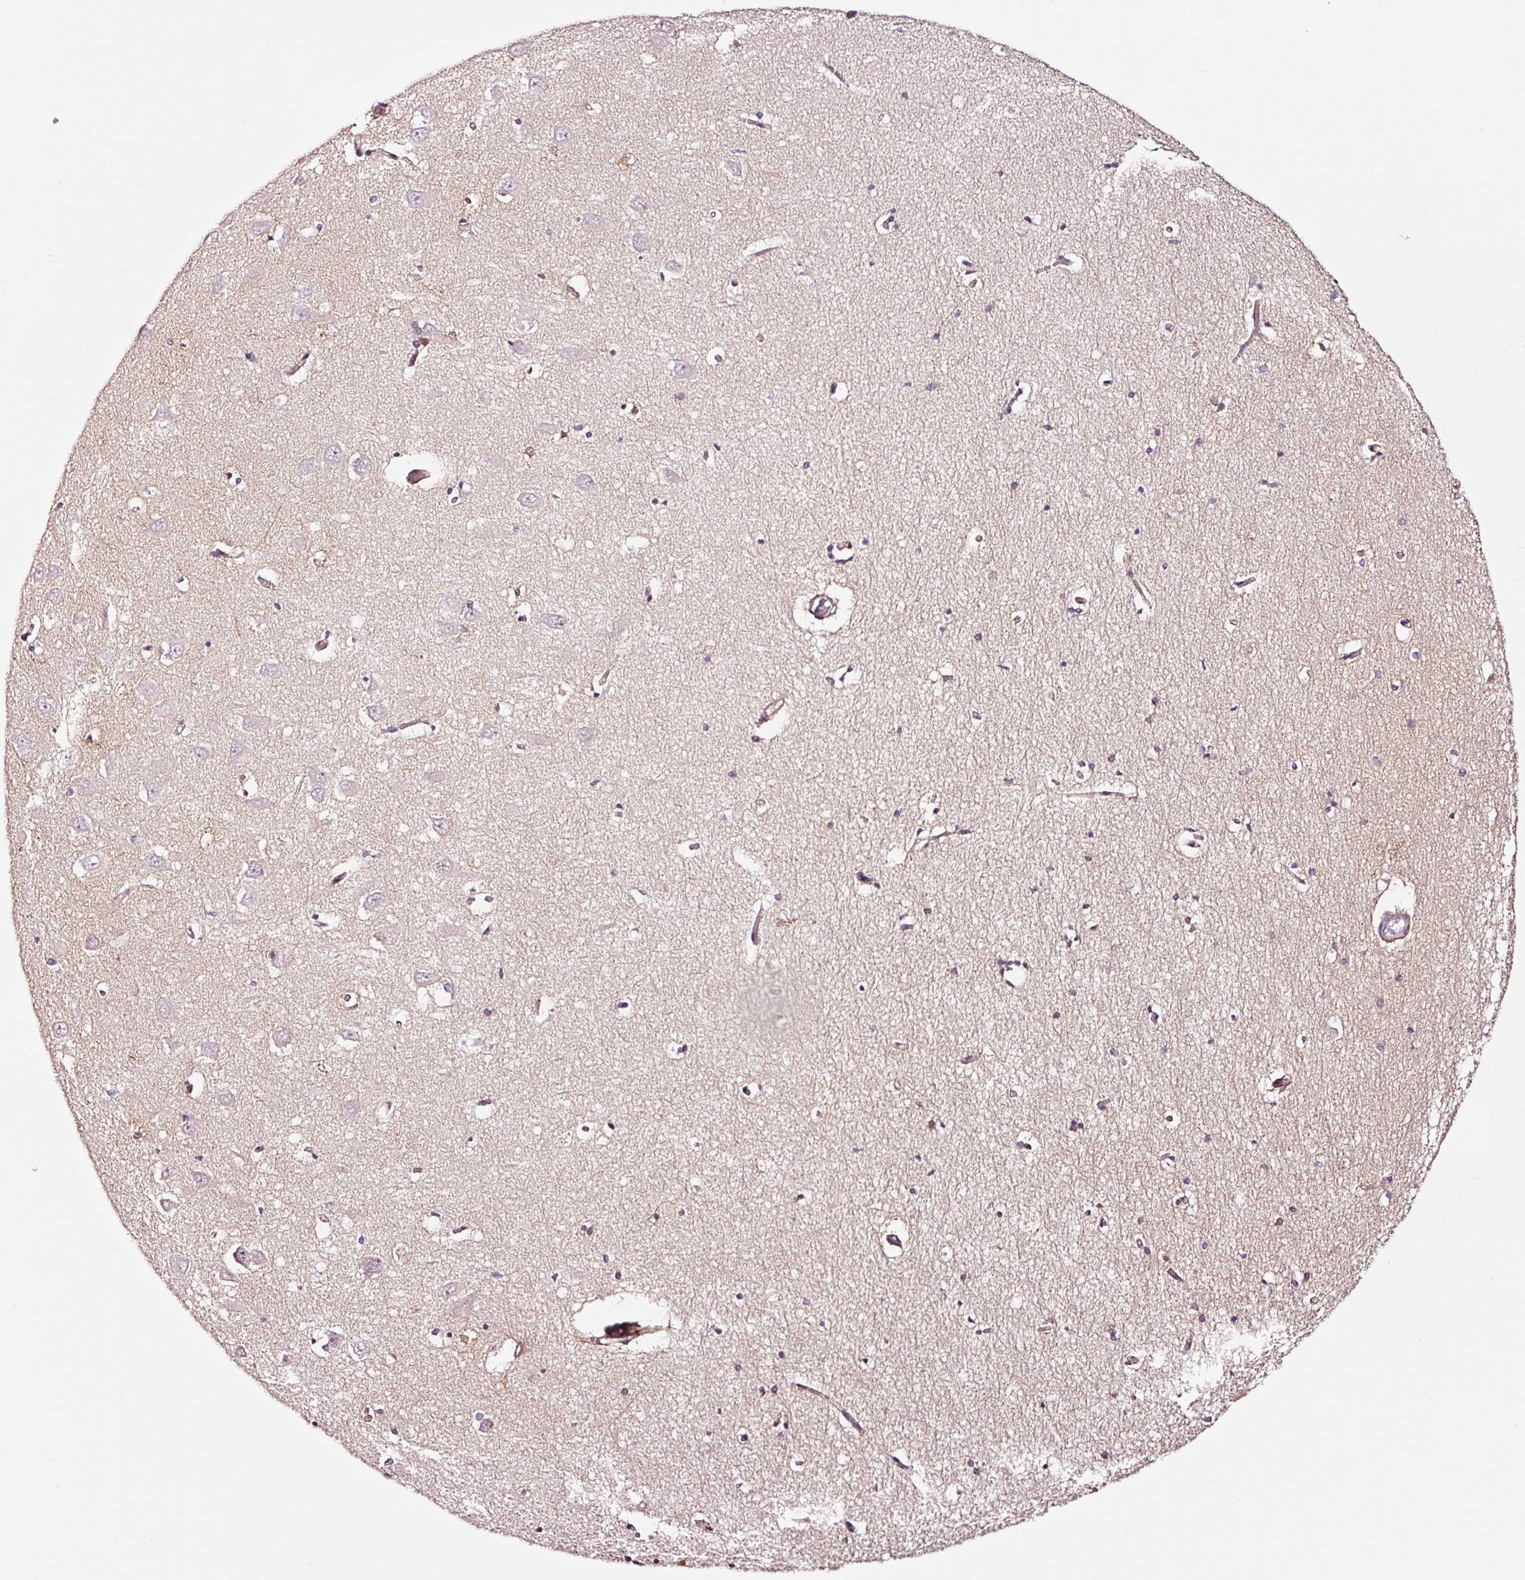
{"staining": {"intensity": "strong", "quantity": "<25%", "location": "cytoplasmic/membranous"}, "tissue": "hippocampus", "cell_type": "Glial cells", "image_type": "normal", "snomed": [{"axis": "morphology", "description": "Normal tissue, NOS"}, {"axis": "topography", "description": "Hippocampus"}], "caption": "This histopathology image demonstrates normal hippocampus stained with immunohistochemistry to label a protein in brown. The cytoplasmic/membranous of glial cells show strong positivity for the protein. Nuclei are counter-stained blue.", "gene": "ADD3", "patient": {"sex": "male", "age": 70}}